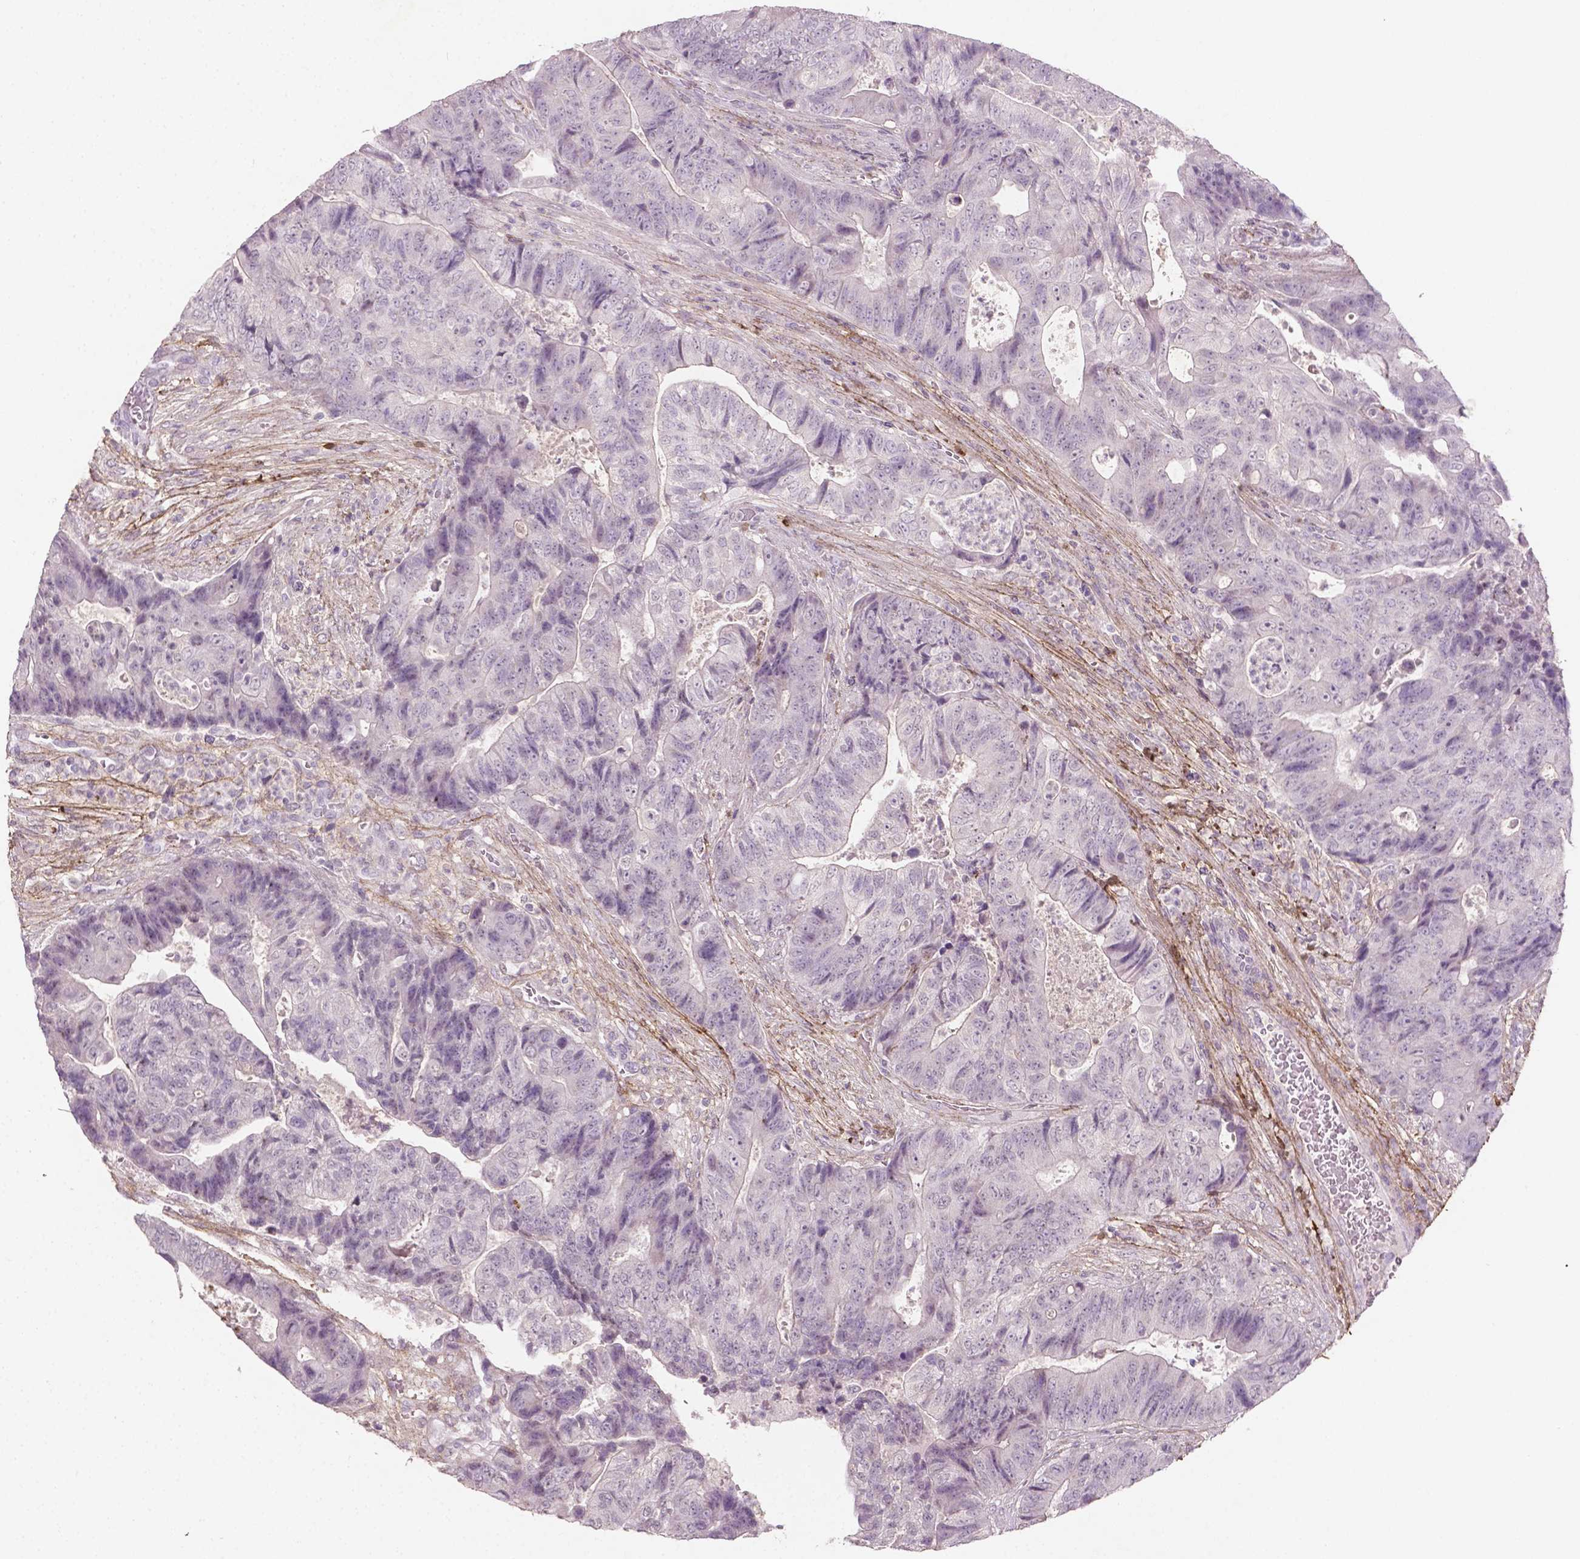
{"staining": {"intensity": "negative", "quantity": "none", "location": "none"}, "tissue": "colorectal cancer", "cell_type": "Tumor cells", "image_type": "cancer", "snomed": [{"axis": "morphology", "description": "Normal tissue, NOS"}, {"axis": "morphology", "description": "Adenocarcinoma, NOS"}, {"axis": "topography", "description": "Colon"}], "caption": "An immunohistochemistry (IHC) histopathology image of colorectal cancer is shown. There is no staining in tumor cells of colorectal cancer.", "gene": "DLG2", "patient": {"sex": "female", "age": 48}}